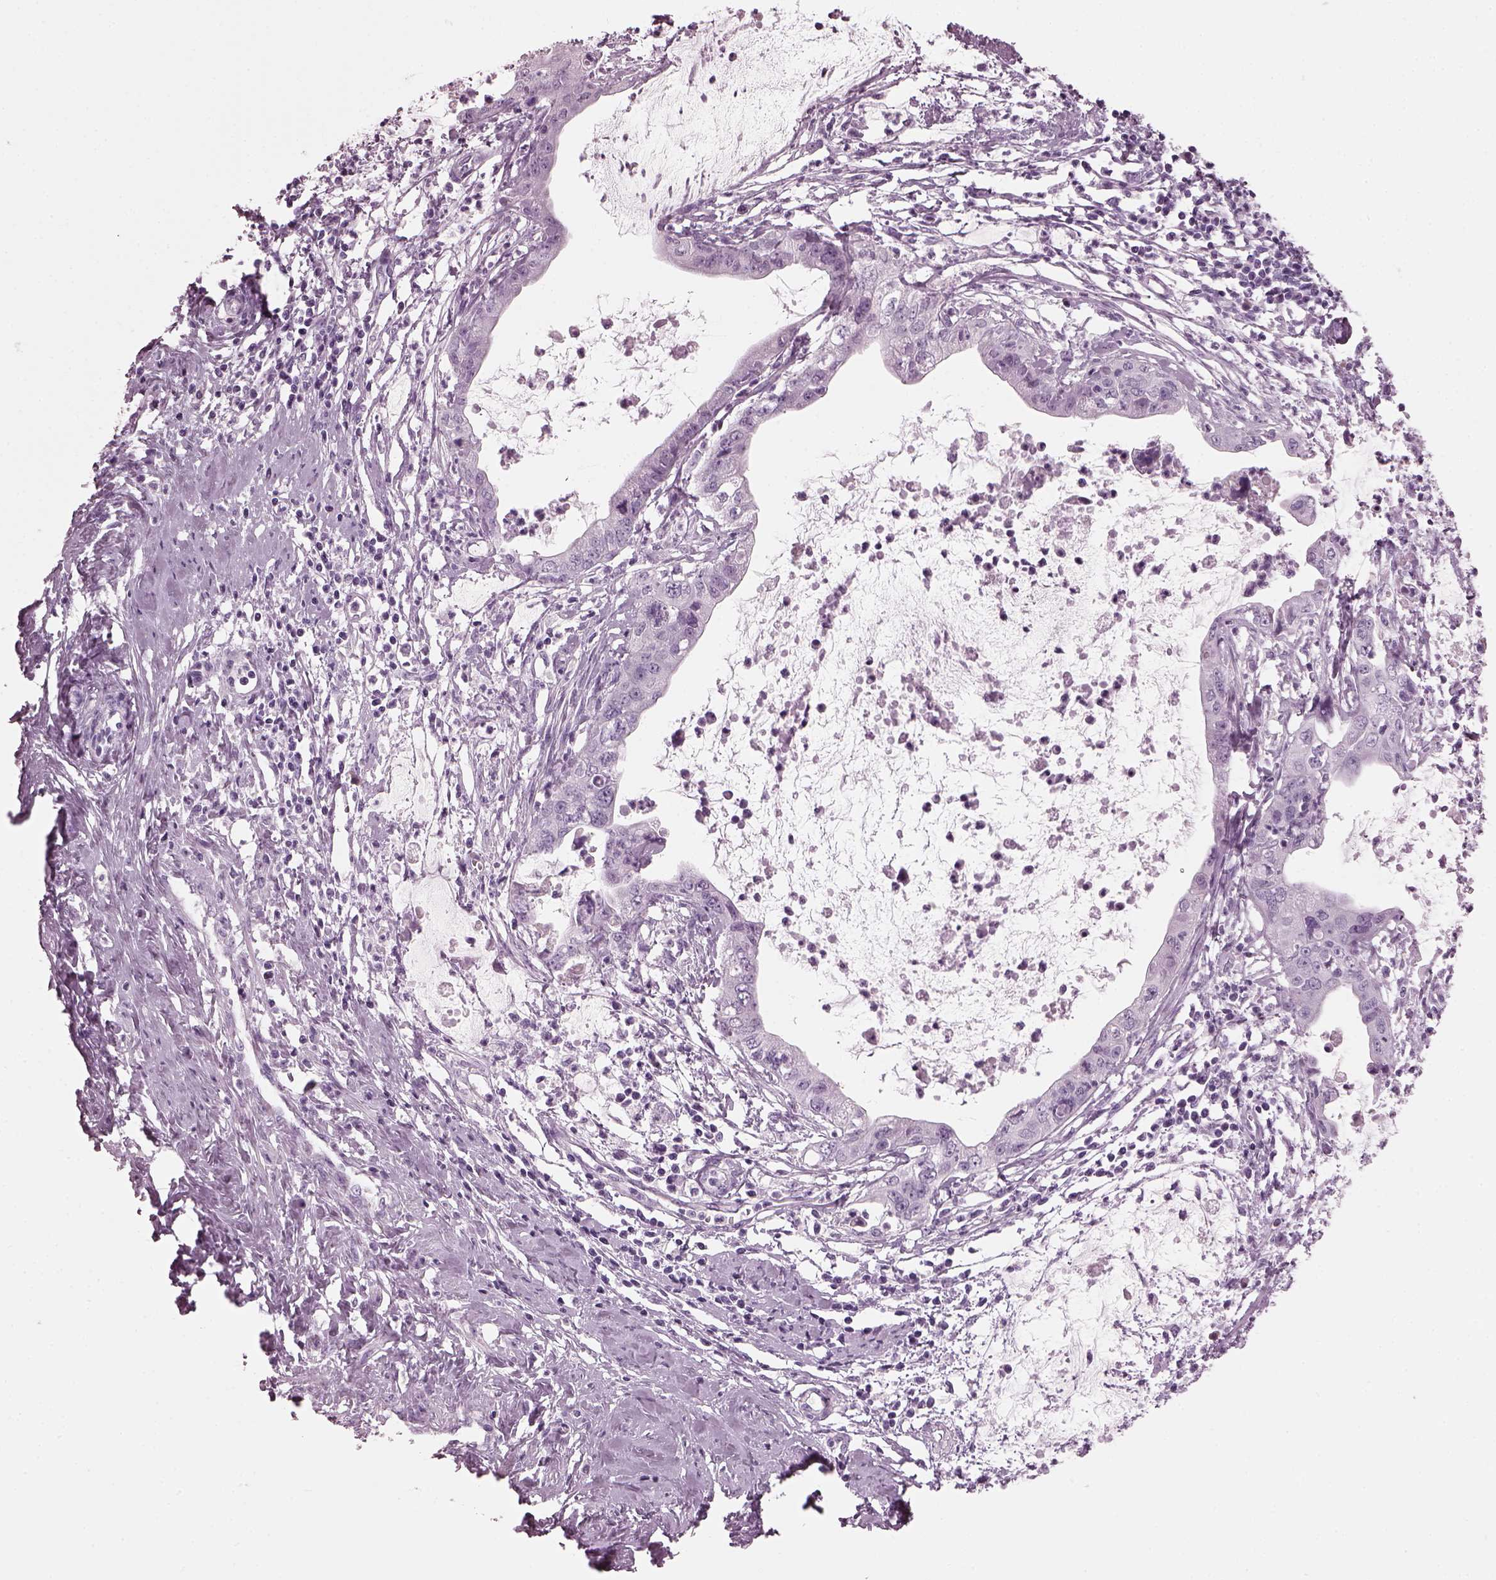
{"staining": {"intensity": "negative", "quantity": "none", "location": "none"}, "tissue": "cervical cancer", "cell_type": "Tumor cells", "image_type": "cancer", "snomed": [{"axis": "morphology", "description": "Normal tissue, NOS"}, {"axis": "morphology", "description": "Adenocarcinoma, NOS"}, {"axis": "topography", "description": "Cervix"}], "caption": "High power microscopy photomicrograph of an immunohistochemistry photomicrograph of cervical cancer (adenocarcinoma), revealing no significant staining in tumor cells.", "gene": "HYDIN", "patient": {"sex": "female", "age": 38}}